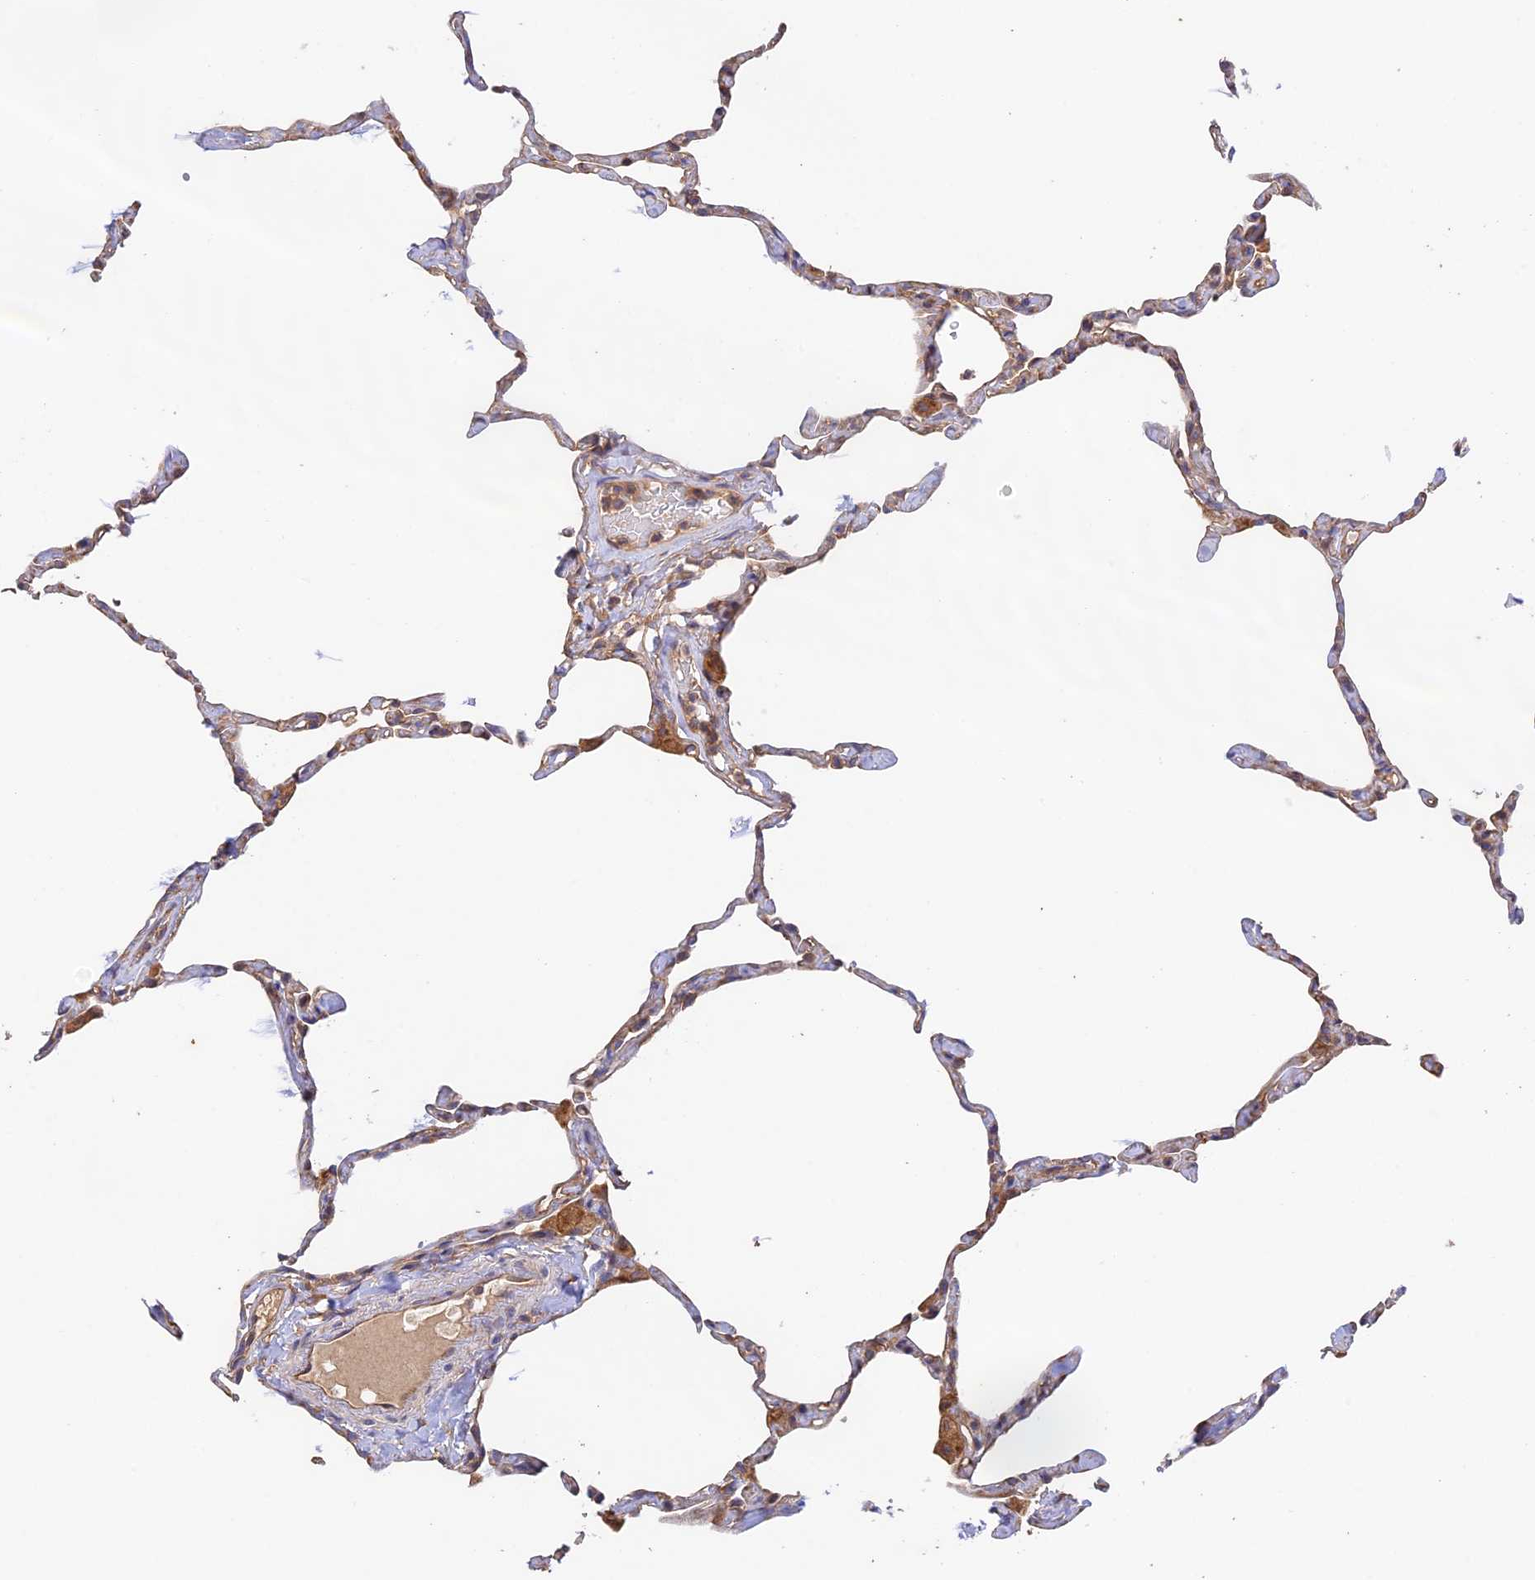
{"staining": {"intensity": "weak", "quantity": "25%-75%", "location": "cytoplasmic/membranous"}, "tissue": "lung", "cell_type": "Alveolar cells", "image_type": "normal", "snomed": [{"axis": "morphology", "description": "Normal tissue, NOS"}, {"axis": "topography", "description": "Lung"}], "caption": "IHC (DAB (3,3'-diaminobenzidine)) staining of benign lung shows weak cytoplasmic/membranous protein expression in about 25%-75% of alveolar cells.", "gene": "MYO9A", "patient": {"sex": "male", "age": 65}}